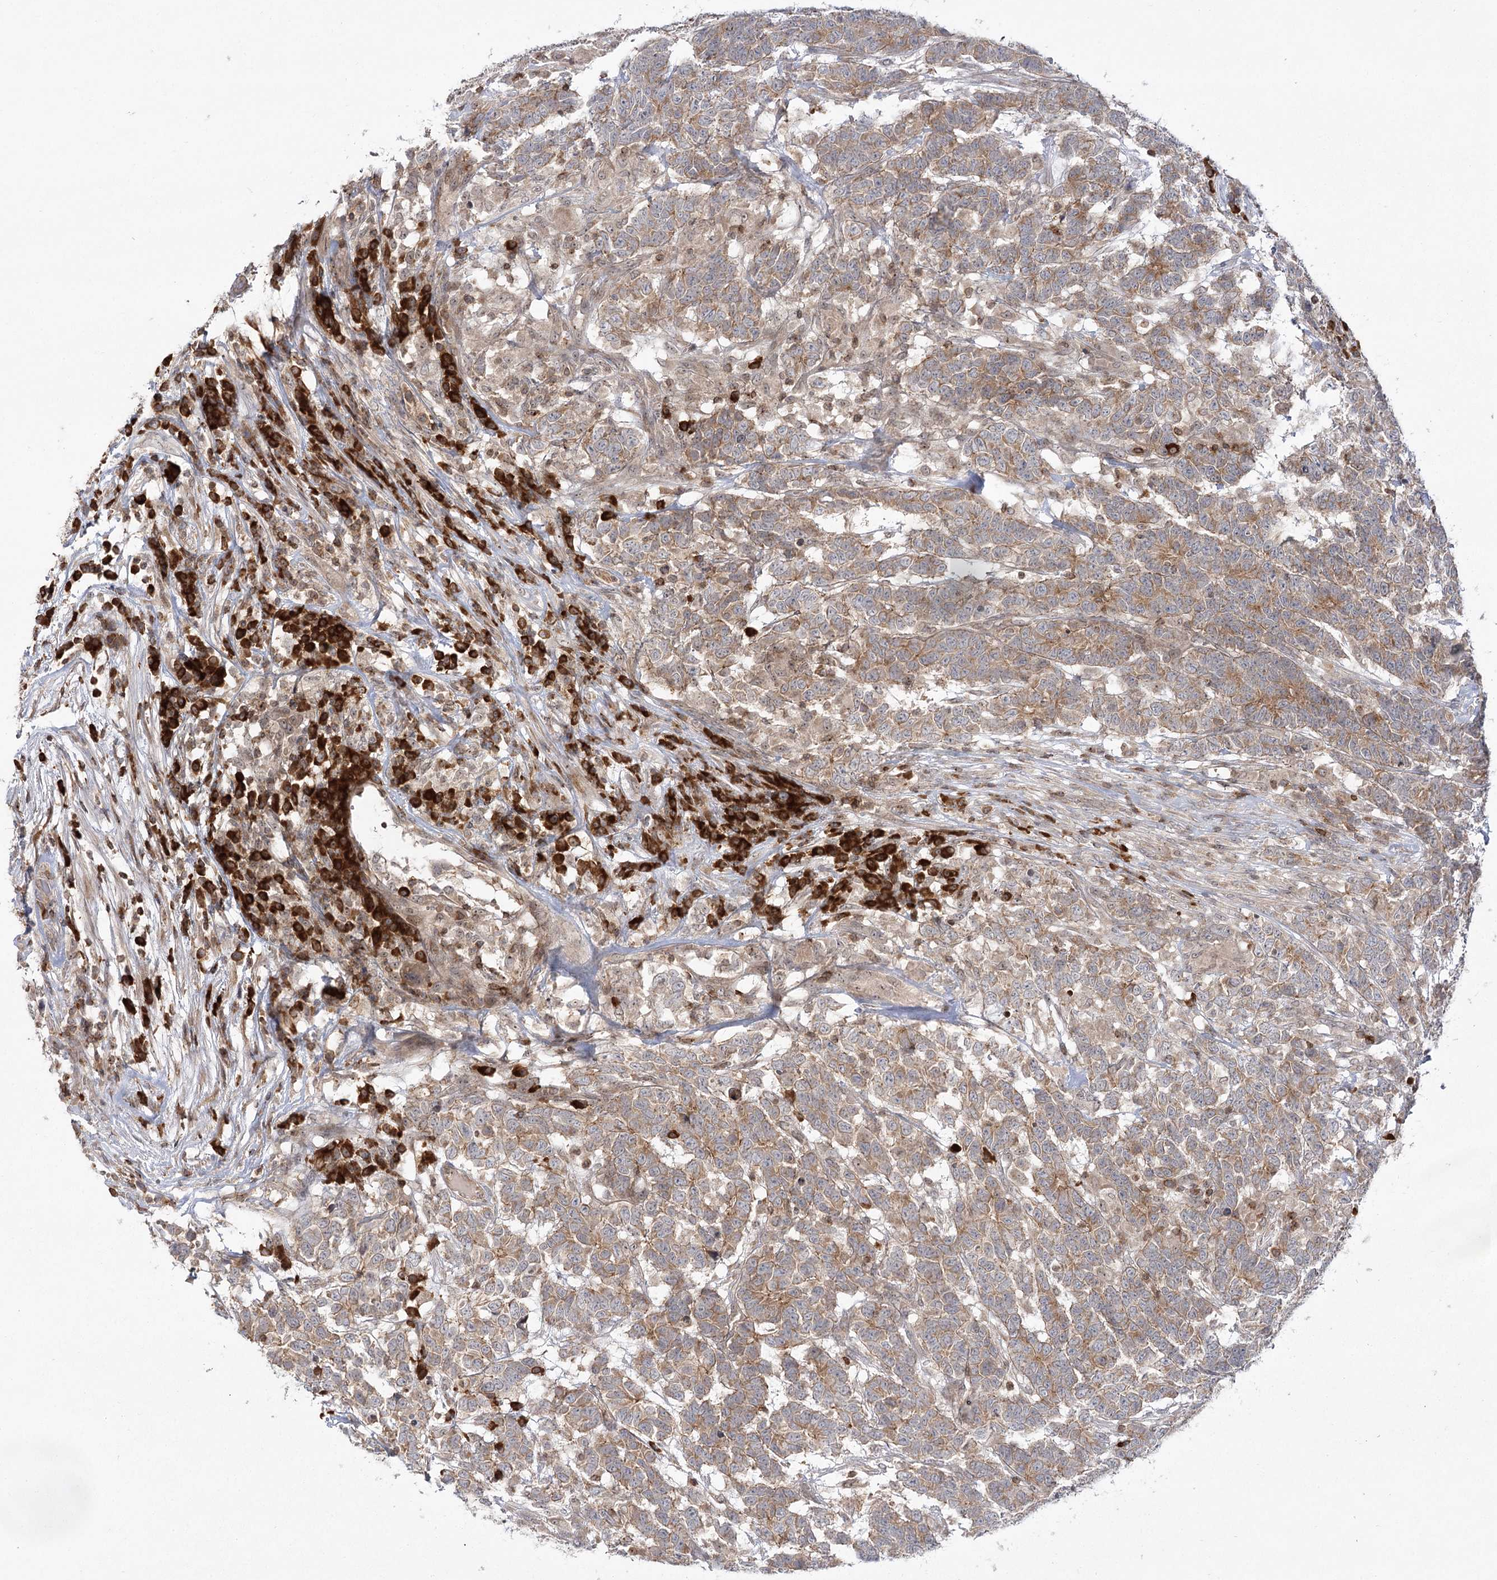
{"staining": {"intensity": "weak", "quantity": ">75%", "location": "cytoplasmic/membranous"}, "tissue": "testis cancer", "cell_type": "Tumor cells", "image_type": "cancer", "snomed": [{"axis": "morphology", "description": "Carcinoma, Embryonal, NOS"}, {"axis": "topography", "description": "Testis"}], "caption": "Brown immunohistochemical staining in human testis embryonal carcinoma reveals weak cytoplasmic/membranous expression in about >75% of tumor cells.", "gene": "SYTL1", "patient": {"sex": "male", "age": 26}}